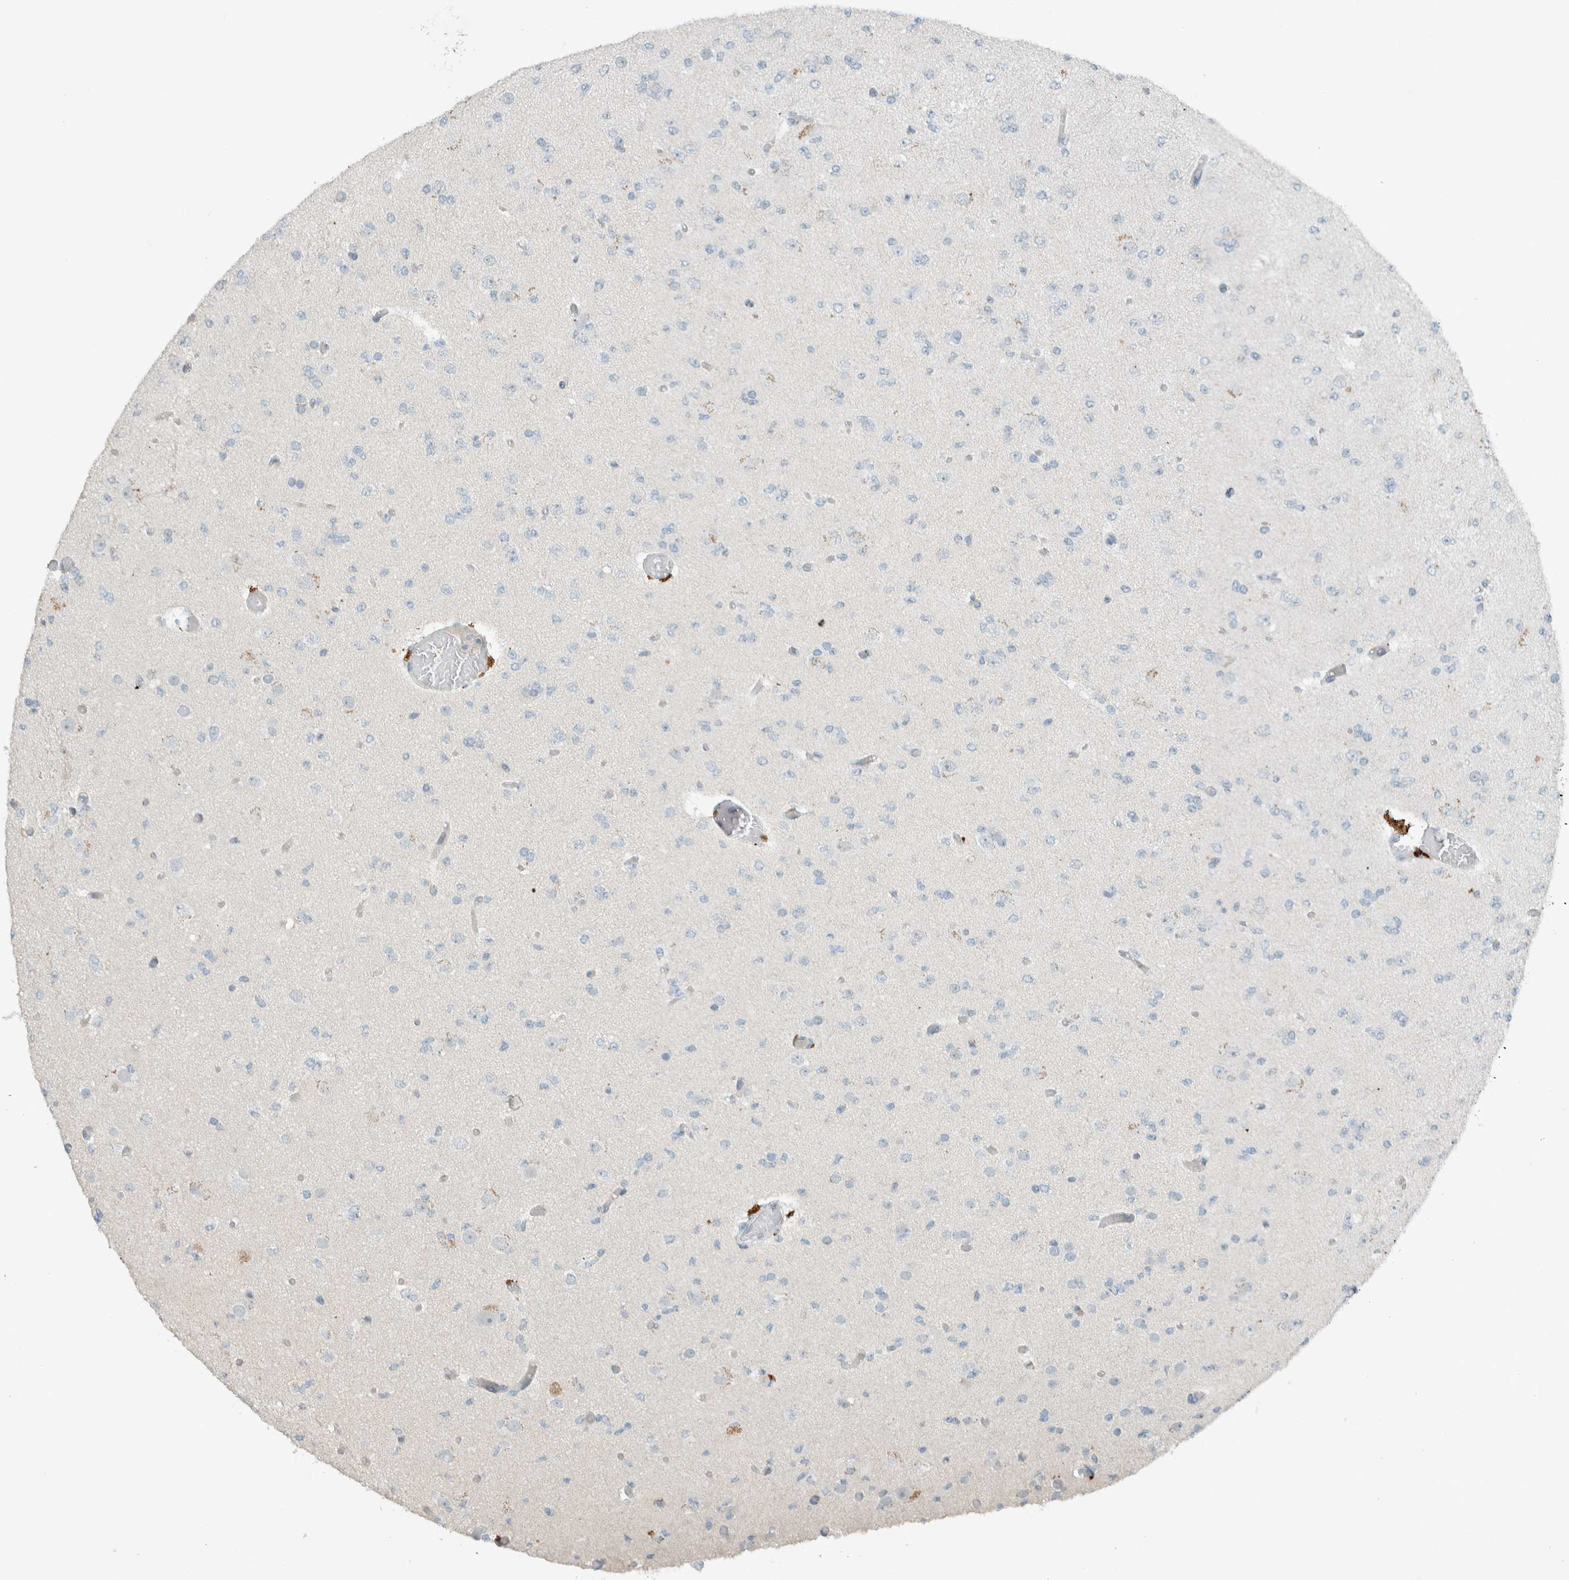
{"staining": {"intensity": "negative", "quantity": "none", "location": "none"}, "tissue": "glioma", "cell_type": "Tumor cells", "image_type": "cancer", "snomed": [{"axis": "morphology", "description": "Glioma, malignant, Low grade"}, {"axis": "topography", "description": "Brain"}], "caption": "Immunohistochemistry of glioma shows no positivity in tumor cells. (Brightfield microscopy of DAB (3,3'-diaminobenzidine) immunohistochemistry at high magnification).", "gene": "CERCAM", "patient": {"sex": "female", "age": 22}}